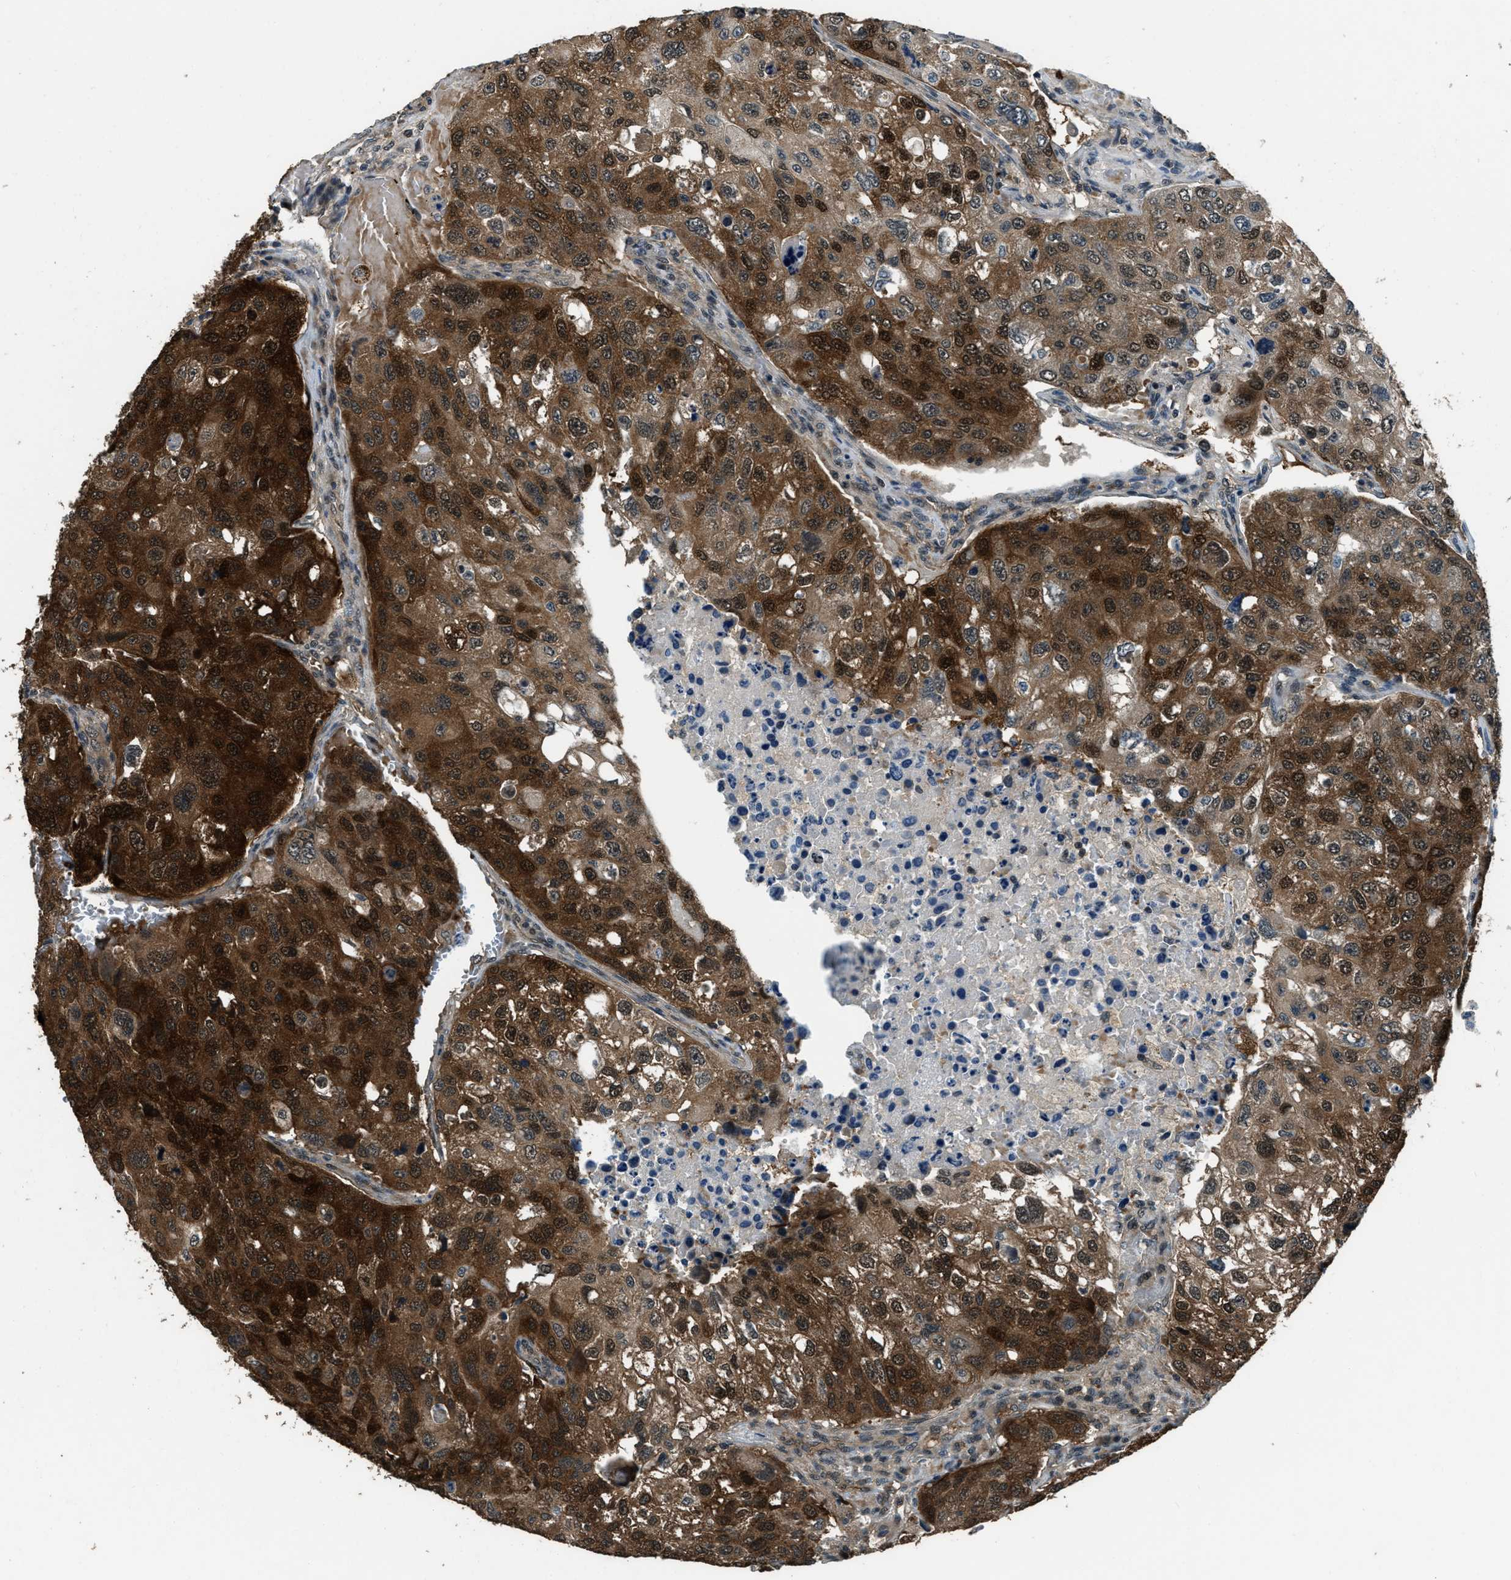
{"staining": {"intensity": "strong", "quantity": ">75%", "location": "cytoplasmic/membranous"}, "tissue": "urothelial cancer", "cell_type": "Tumor cells", "image_type": "cancer", "snomed": [{"axis": "morphology", "description": "Urothelial carcinoma, High grade"}, {"axis": "topography", "description": "Lymph node"}, {"axis": "topography", "description": "Urinary bladder"}], "caption": "Urothelial cancer stained with a protein marker displays strong staining in tumor cells.", "gene": "NUDCD3", "patient": {"sex": "male", "age": 51}}